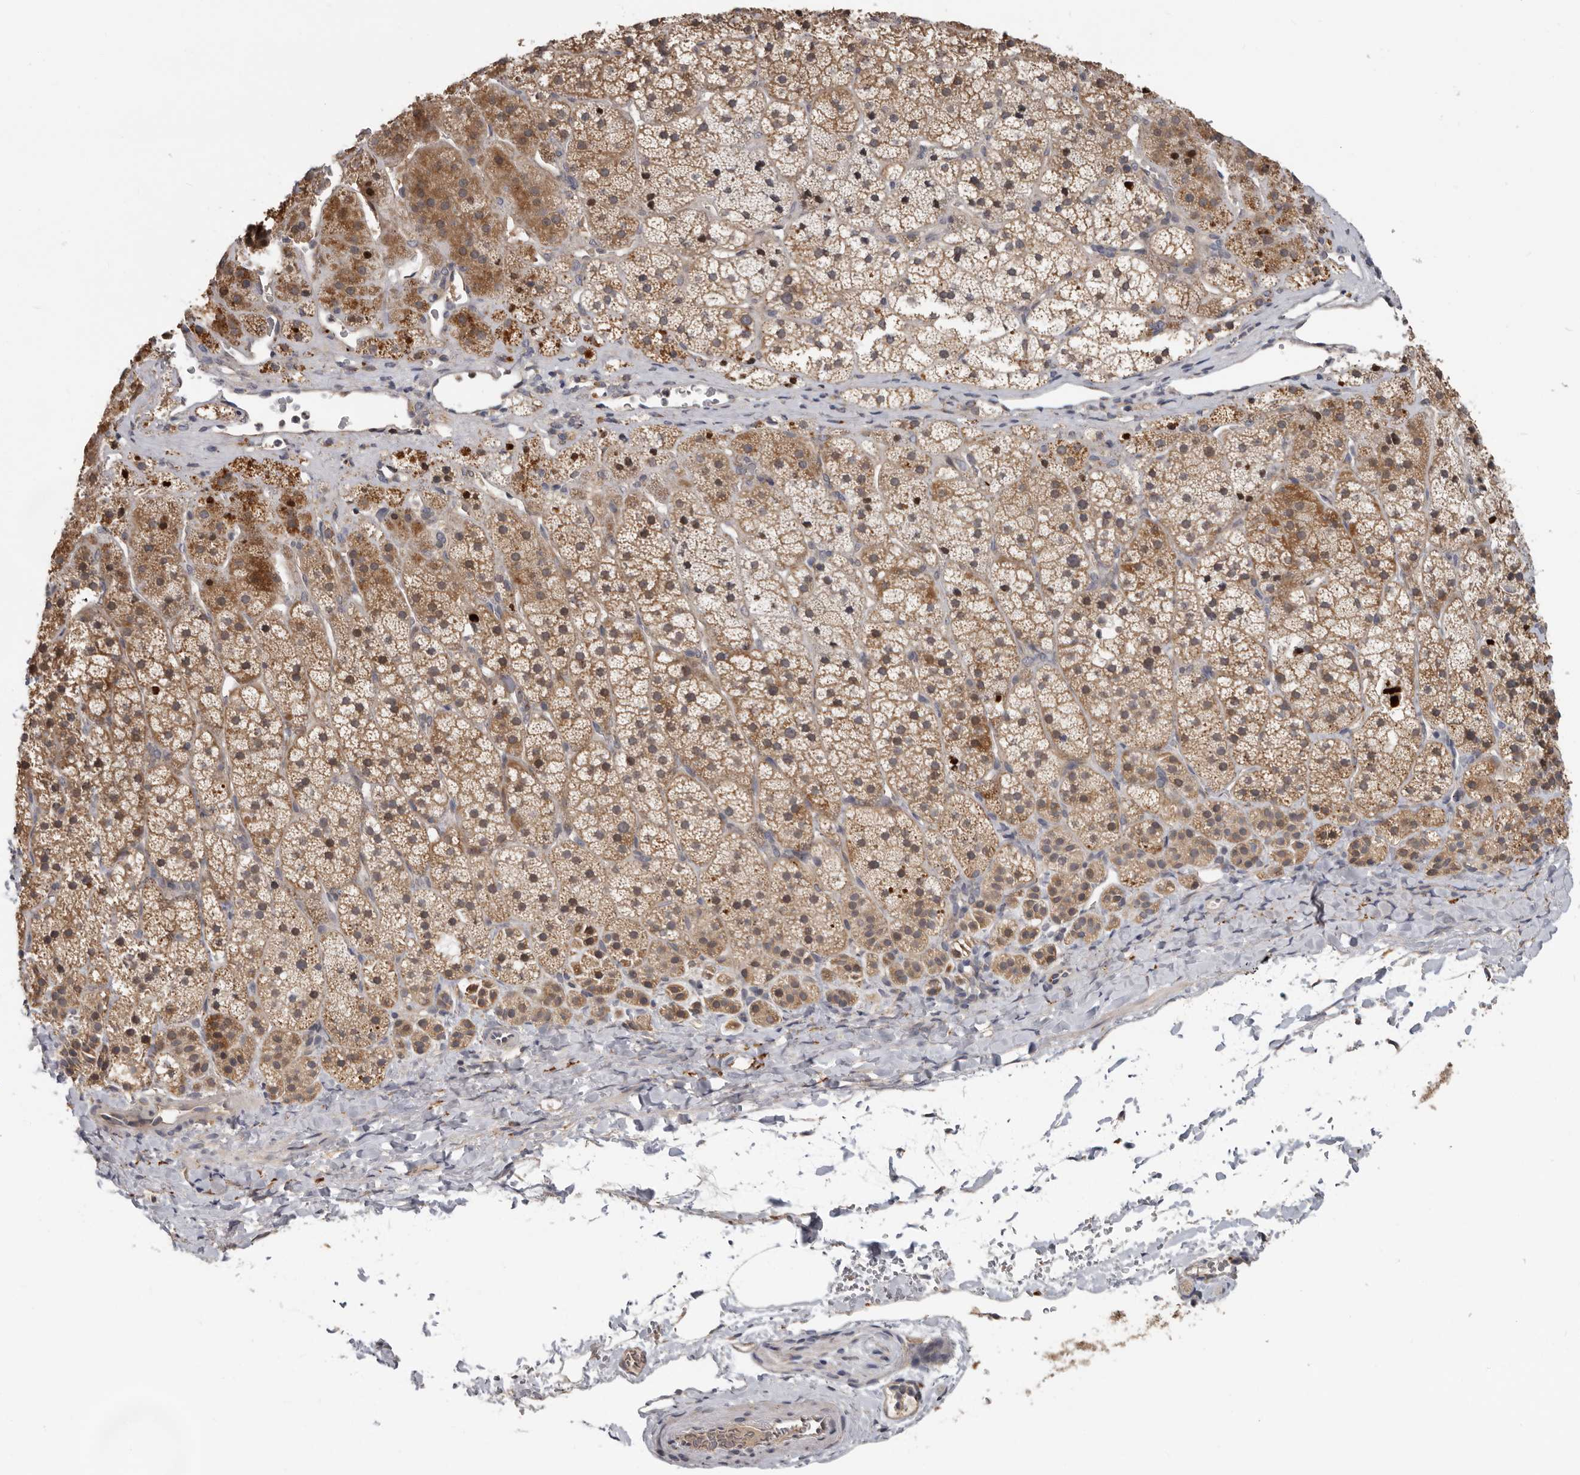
{"staining": {"intensity": "moderate", "quantity": "25%-75%", "location": "cytoplasmic/membranous"}, "tissue": "adrenal gland", "cell_type": "Glandular cells", "image_type": "normal", "snomed": [{"axis": "morphology", "description": "Normal tissue, NOS"}, {"axis": "topography", "description": "Adrenal gland"}], "caption": "Unremarkable adrenal gland shows moderate cytoplasmic/membranous staining in approximately 25%-75% of glandular cells.", "gene": "MTF1", "patient": {"sex": "female", "age": 44}}